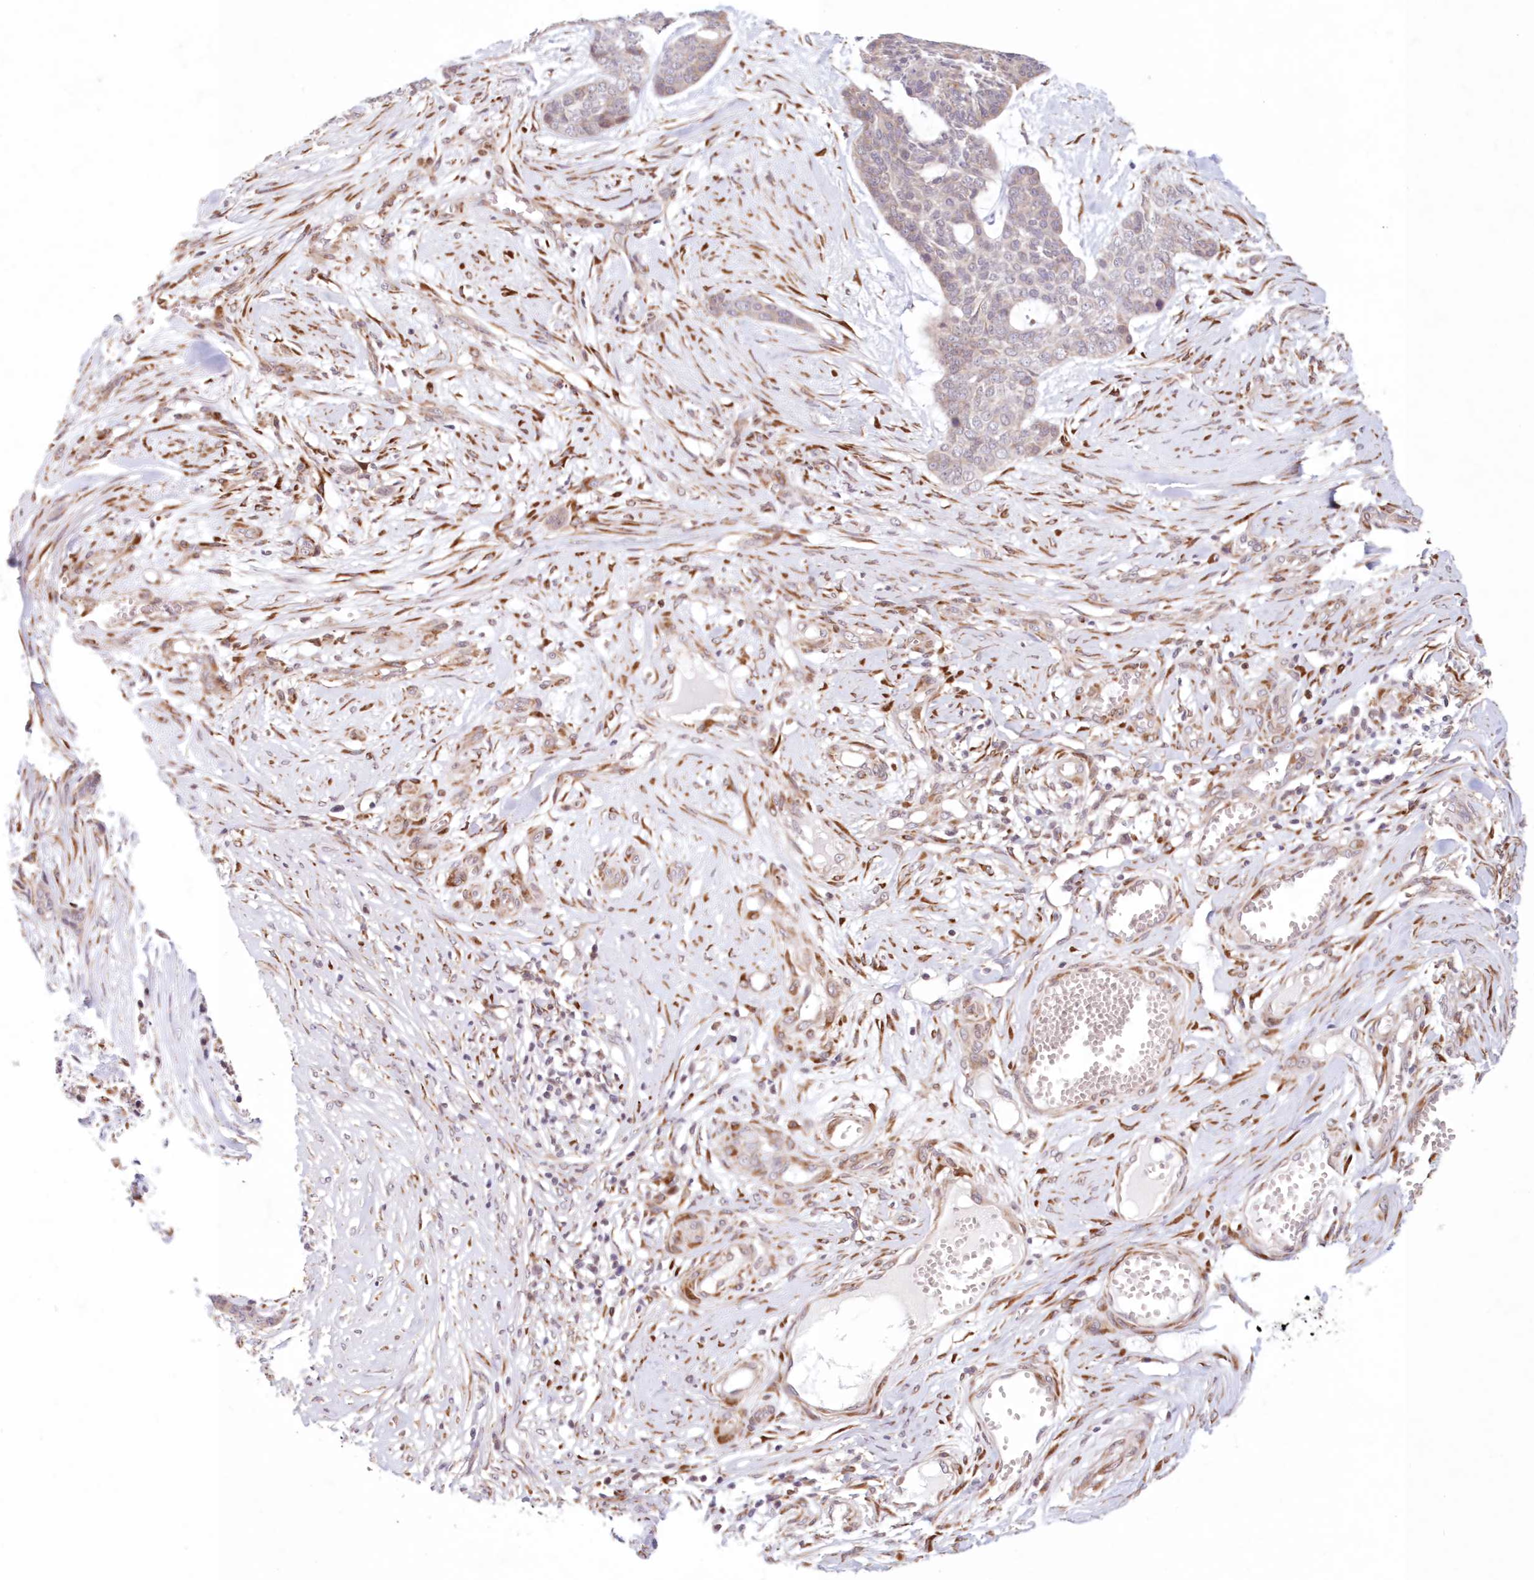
{"staining": {"intensity": "weak", "quantity": "<25%", "location": "cytoplasmic/membranous"}, "tissue": "skin cancer", "cell_type": "Tumor cells", "image_type": "cancer", "snomed": [{"axis": "morphology", "description": "Basal cell carcinoma"}, {"axis": "topography", "description": "Skin"}], "caption": "Immunohistochemistry (IHC) of basal cell carcinoma (skin) displays no positivity in tumor cells.", "gene": "PCYOX1L", "patient": {"sex": "female", "age": 64}}